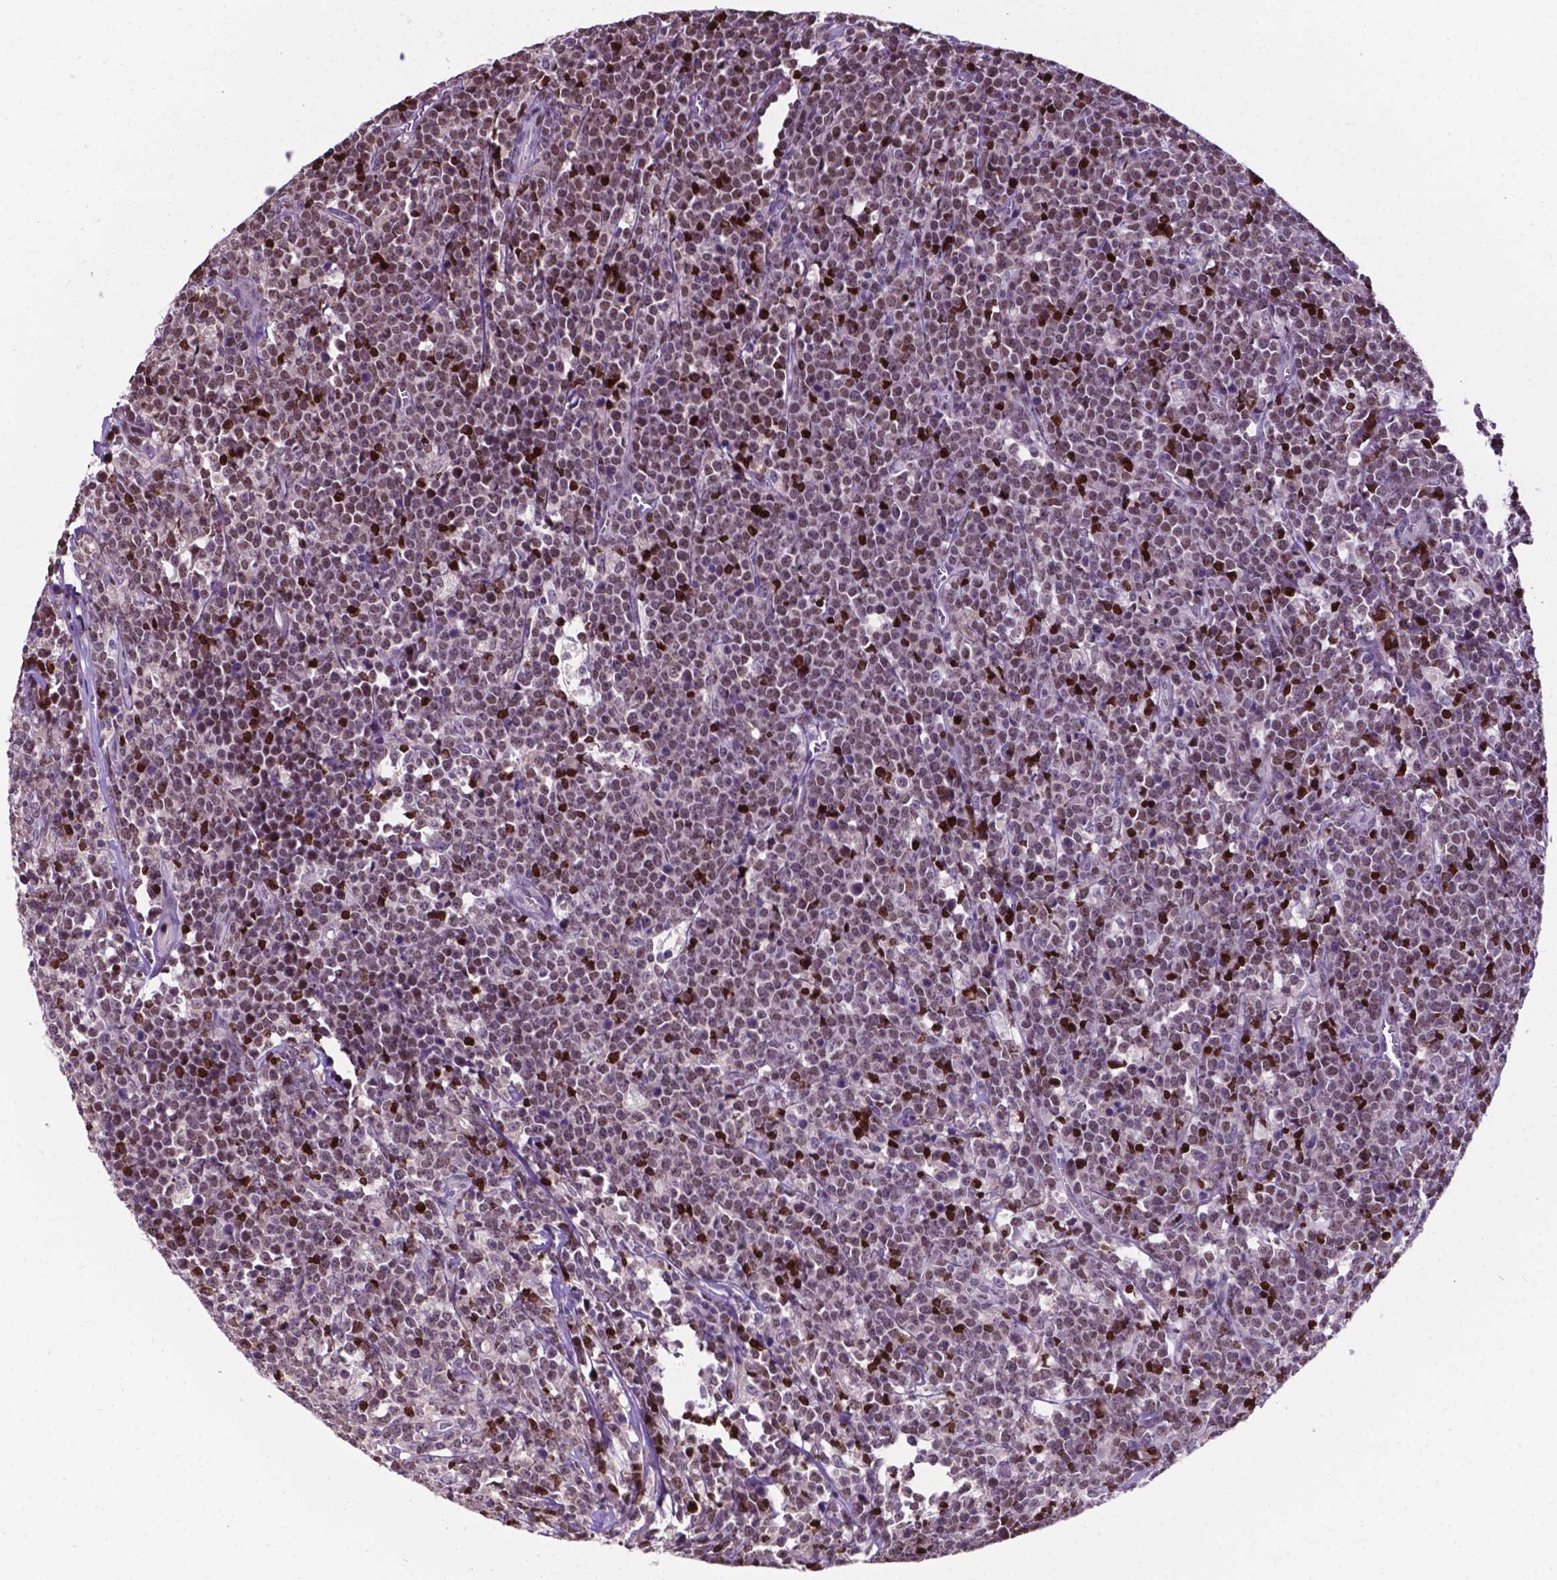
{"staining": {"intensity": "moderate", "quantity": ">75%", "location": "nuclear"}, "tissue": "lymphoma", "cell_type": "Tumor cells", "image_type": "cancer", "snomed": [{"axis": "morphology", "description": "Malignant lymphoma, non-Hodgkin's type, High grade"}, {"axis": "topography", "description": "Small intestine"}], "caption": "IHC histopathology image of malignant lymphoma, non-Hodgkin's type (high-grade) stained for a protein (brown), which reveals medium levels of moderate nuclear positivity in approximately >75% of tumor cells.", "gene": "SMAD3", "patient": {"sex": "female", "age": 56}}